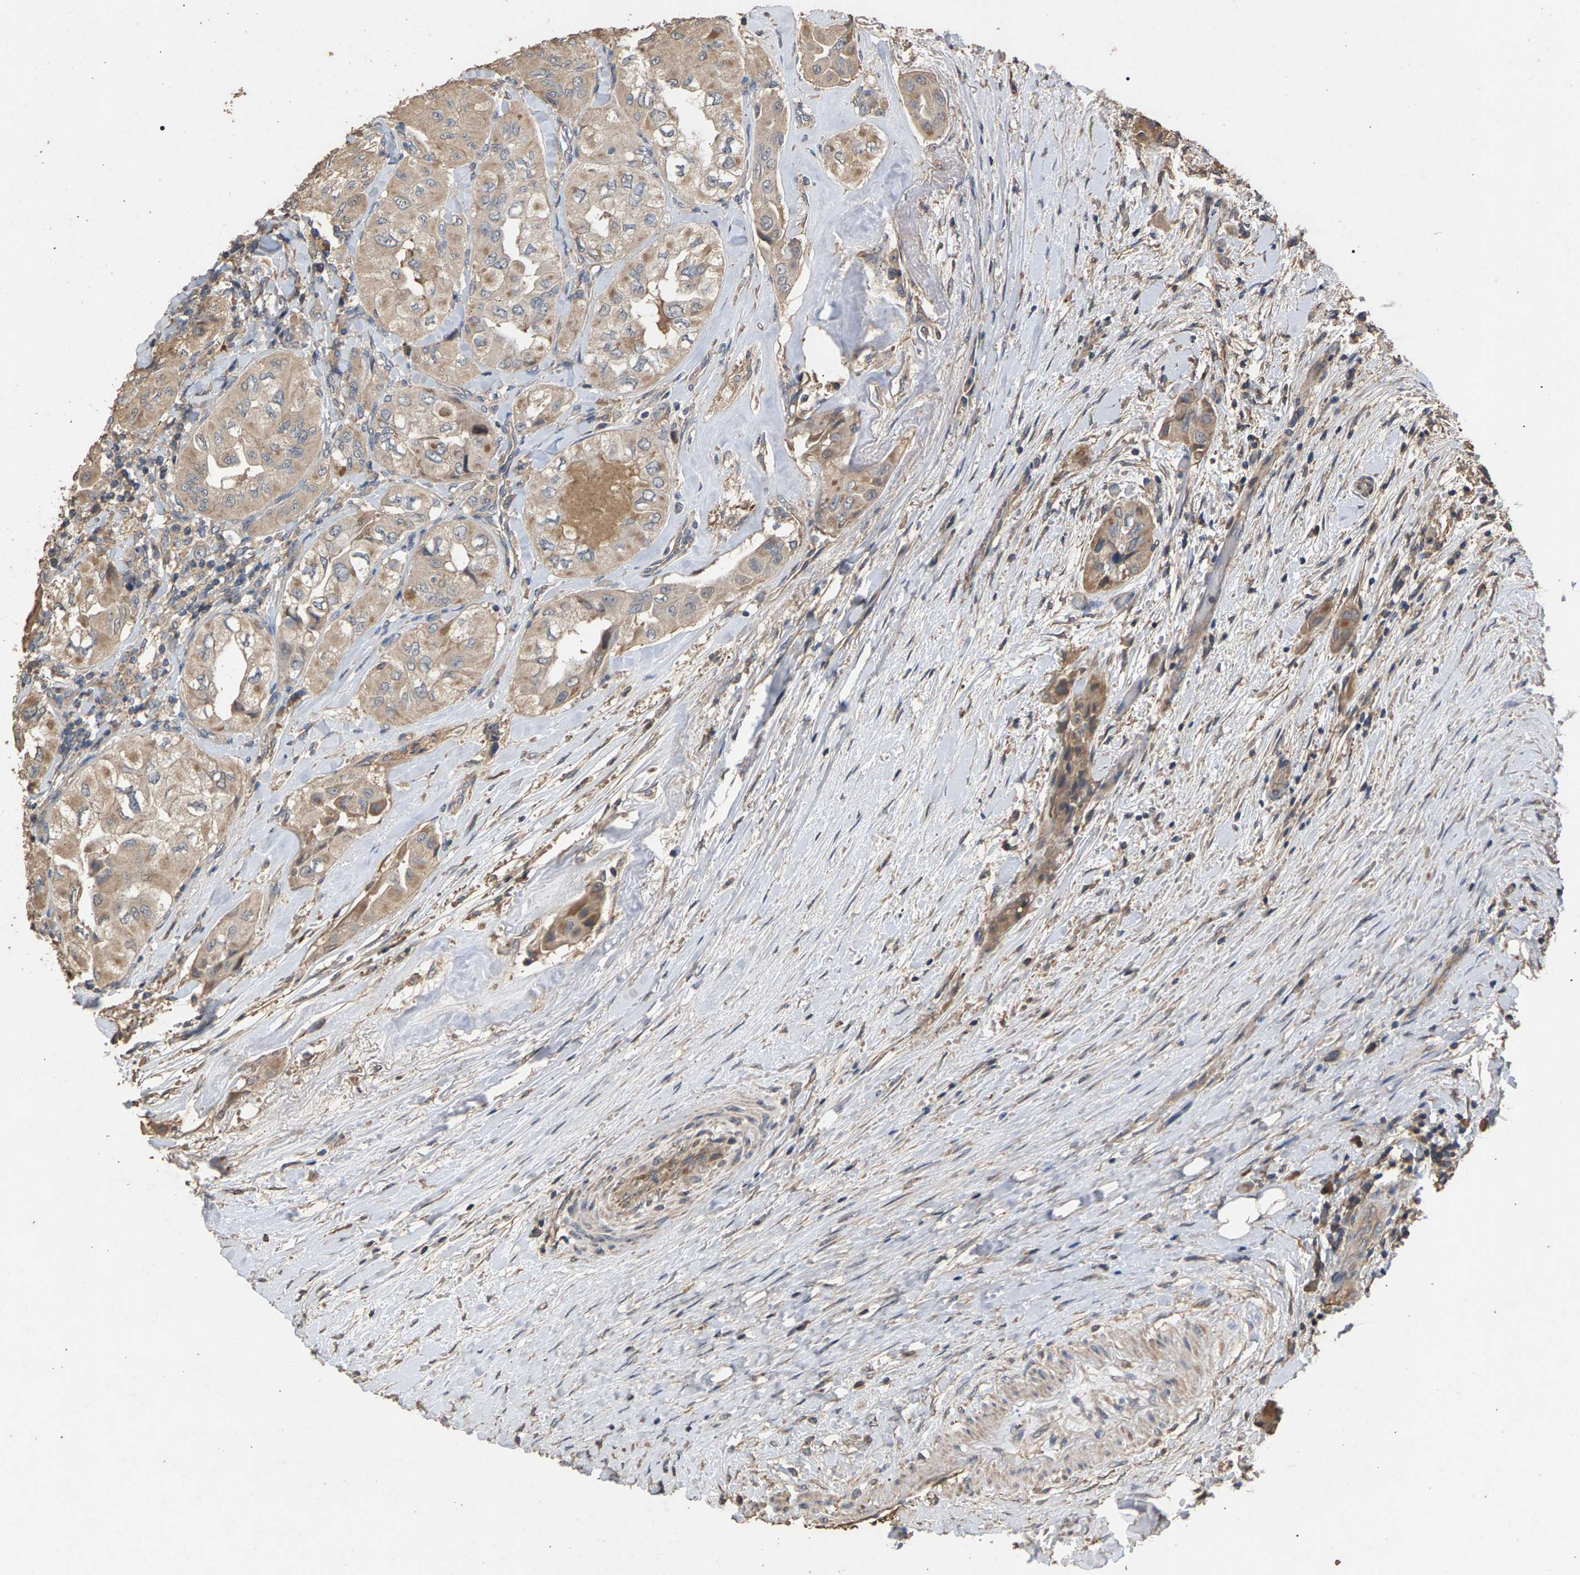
{"staining": {"intensity": "weak", "quantity": "<25%", "location": "cytoplasmic/membranous"}, "tissue": "thyroid cancer", "cell_type": "Tumor cells", "image_type": "cancer", "snomed": [{"axis": "morphology", "description": "Papillary adenocarcinoma, NOS"}, {"axis": "topography", "description": "Thyroid gland"}], "caption": "The photomicrograph shows no significant positivity in tumor cells of thyroid cancer.", "gene": "HTRA3", "patient": {"sex": "female", "age": 59}}